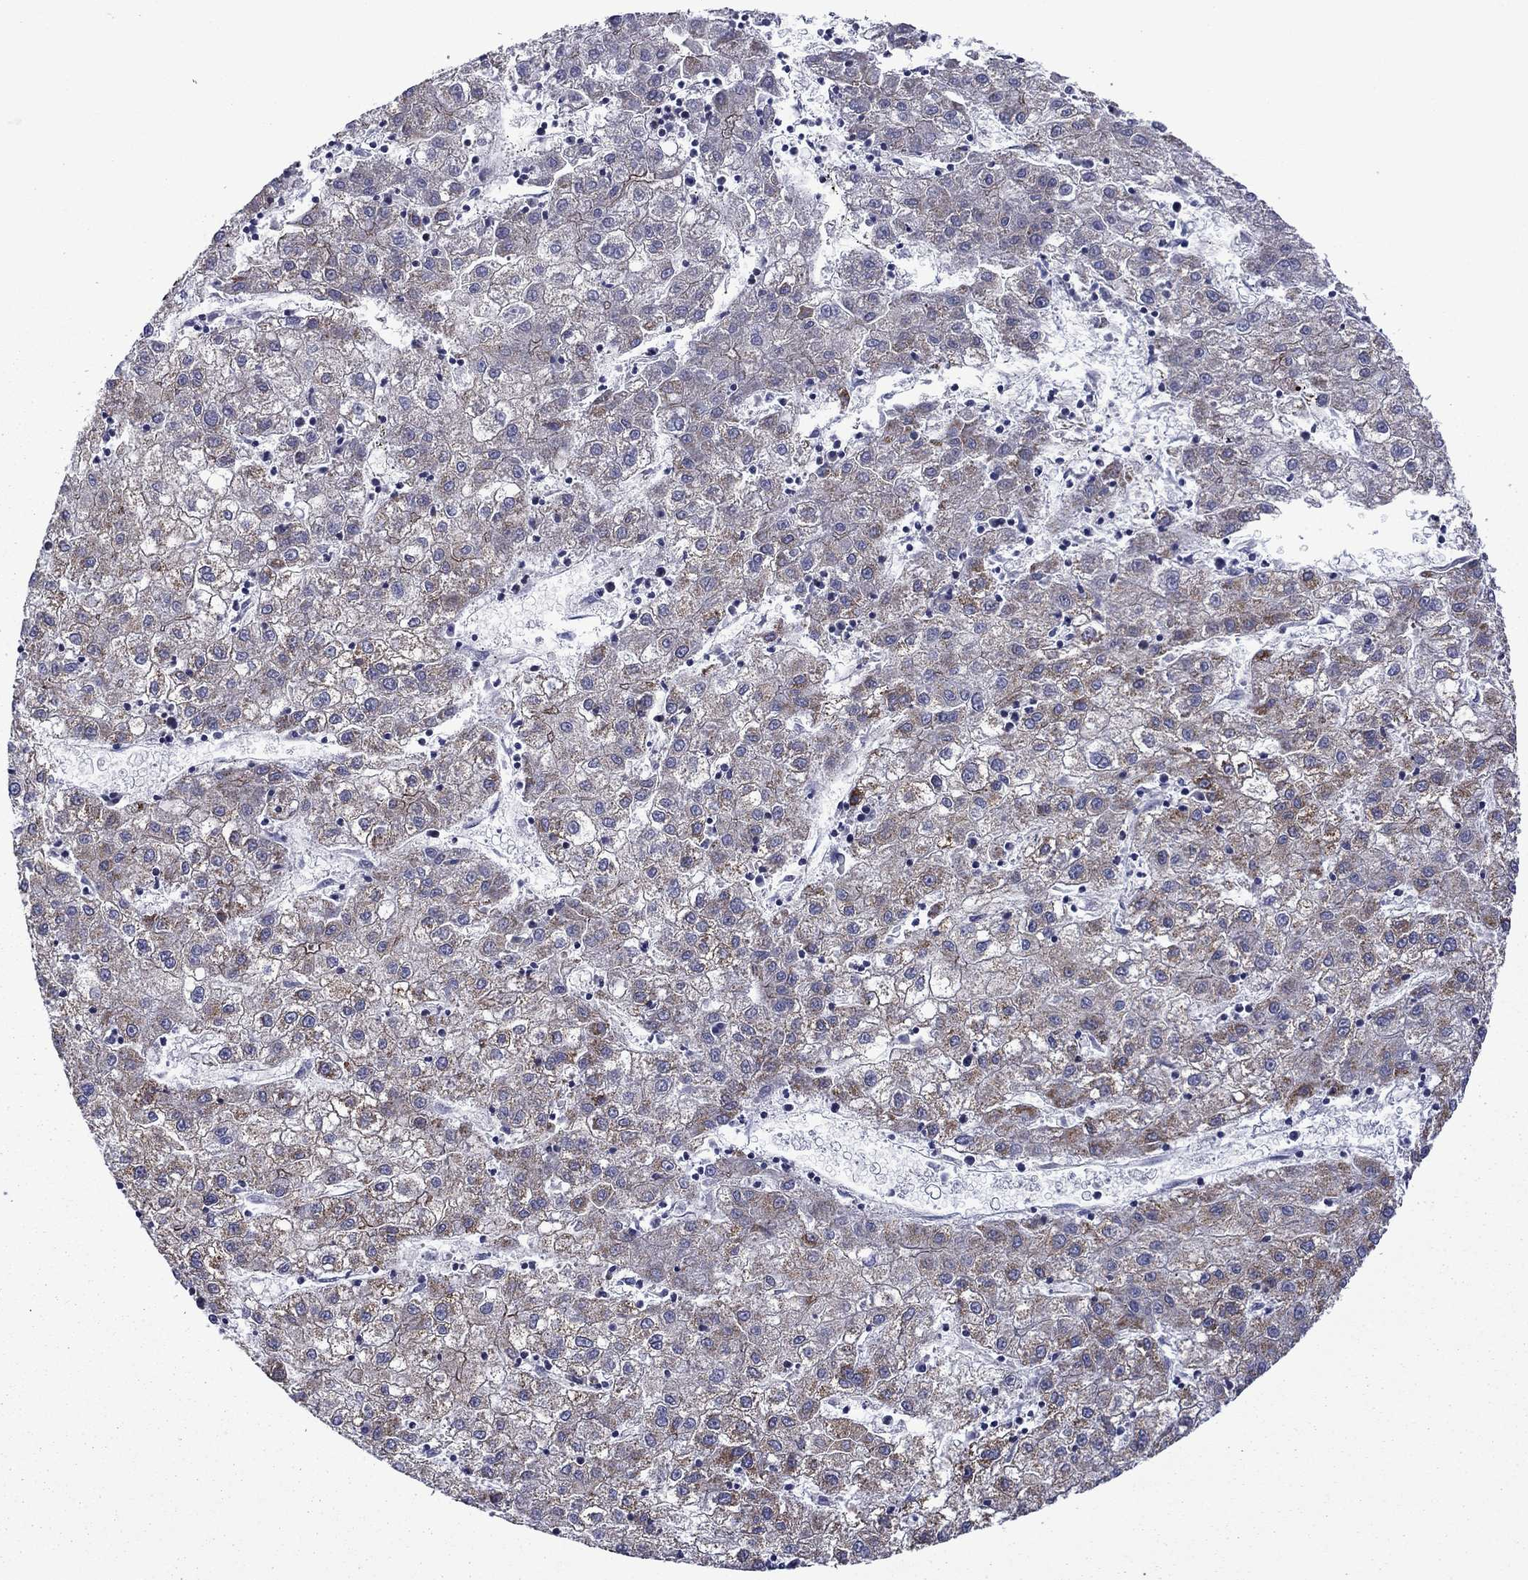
{"staining": {"intensity": "moderate", "quantity": "25%-75%", "location": "cytoplasmic/membranous"}, "tissue": "liver cancer", "cell_type": "Tumor cells", "image_type": "cancer", "snomed": [{"axis": "morphology", "description": "Carcinoma, Hepatocellular, NOS"}, {"axis": "topography", "description": "Liver"}], "caption": "Liver cancer stained for a protein (brown) exhibits moderate cytoplasmic/membranous positive staining in about 25%-75% of tumor cells.", "gene": "LMO7", "patient": {"sex": "male", "age": 72}}